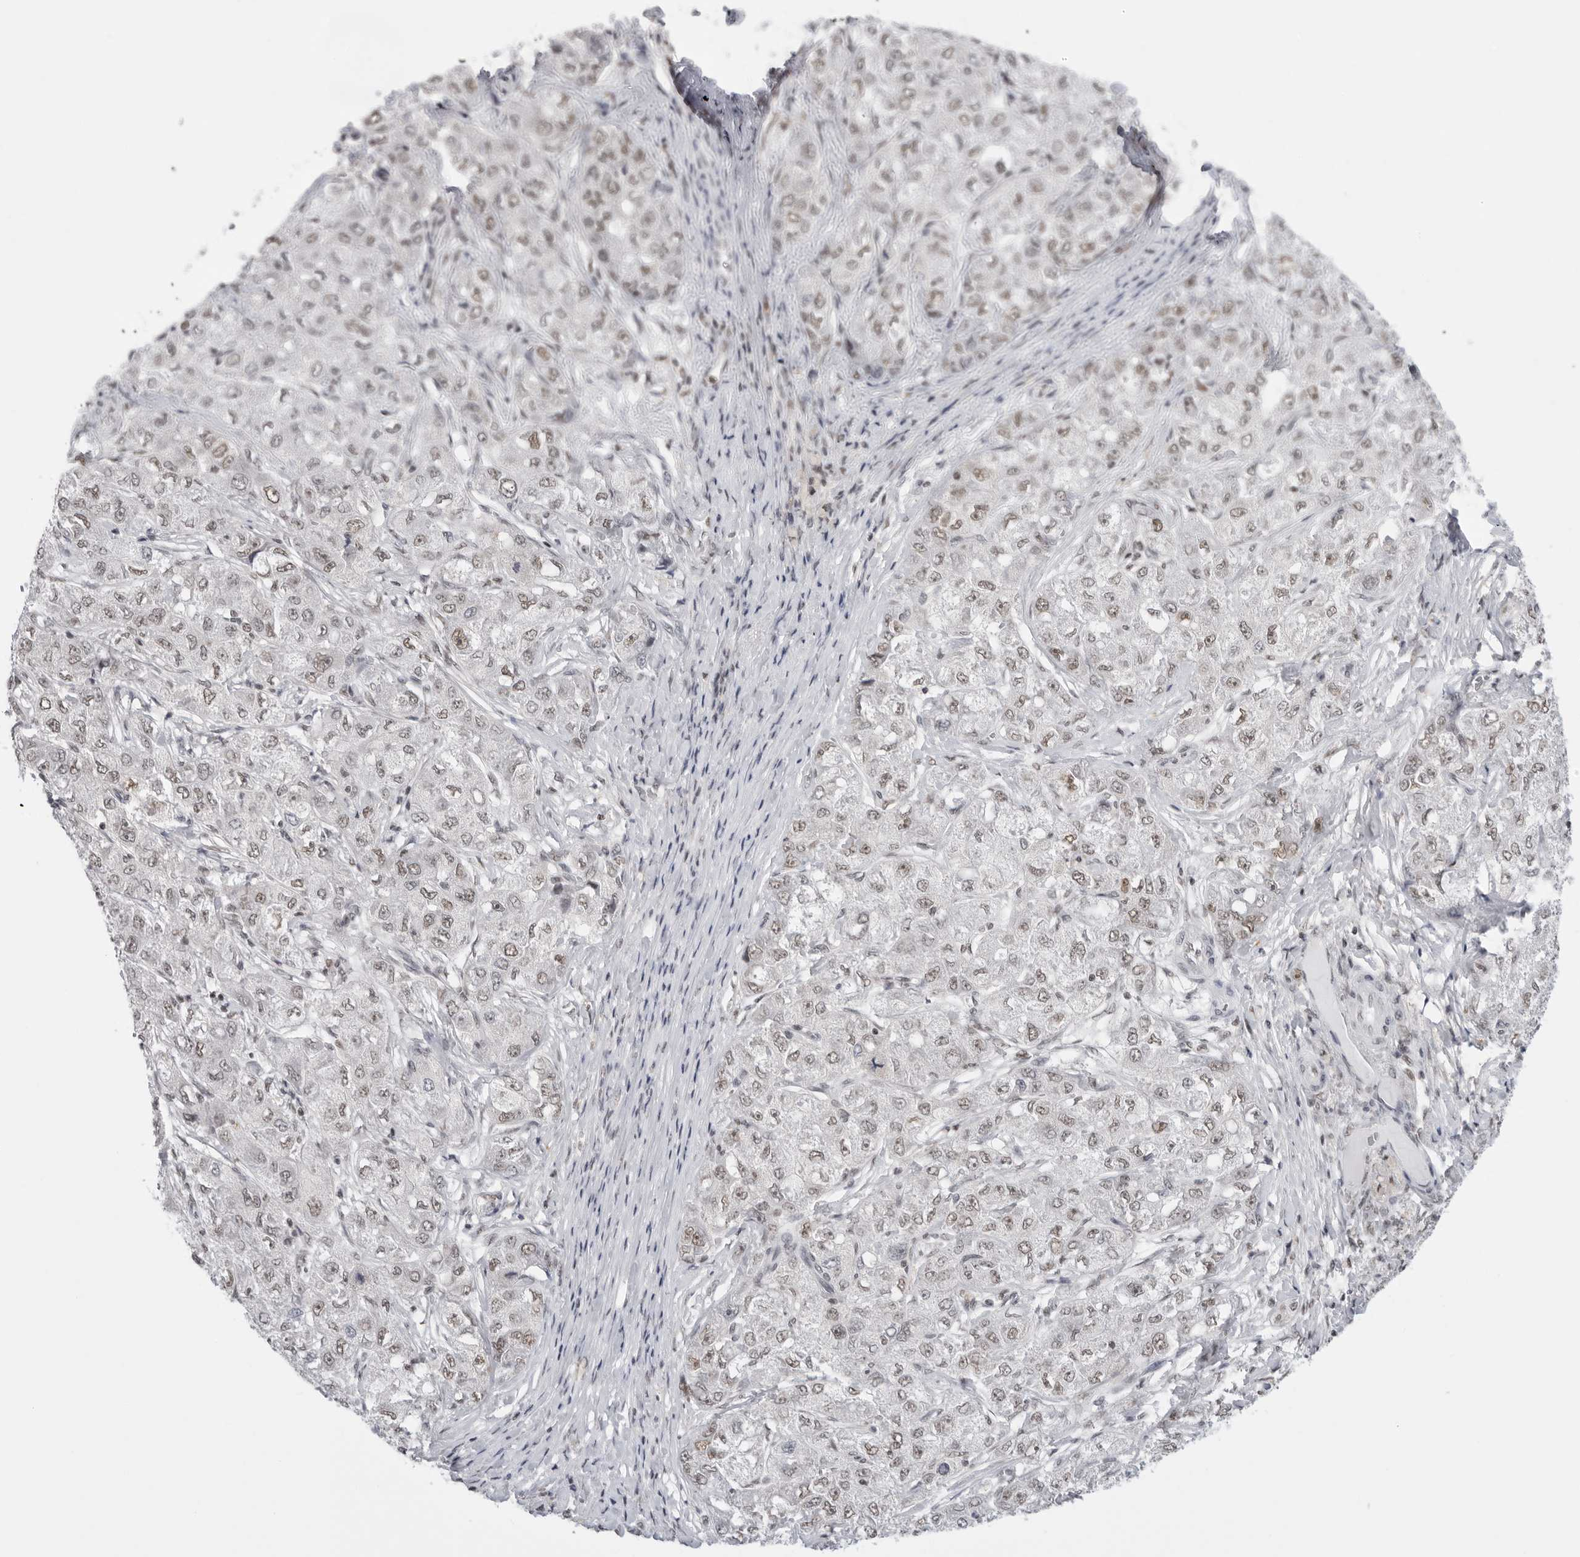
{"staining": {"intensity": "weak", "quantity": "25%-75%", "location": "nuclear"}, "tissue": "liver cancer", "cell_type": "Tumor cells", "image_type": "cancer", "snomed": [{"axis": "morphology", "description": "Carcinoma, Hepatocellular, NOS"}, {"axis": "topography", "description": "Liver"}], "caption": "A micrograph showing weak nuclear staining in approximately 25%-75% of tumor cells in liver cancer (hepatocellular carcinoma), as visualized by brown immunohistochemical staining.", "gene": "RPA2", "patient": {"sex": "male", "age": 80}}